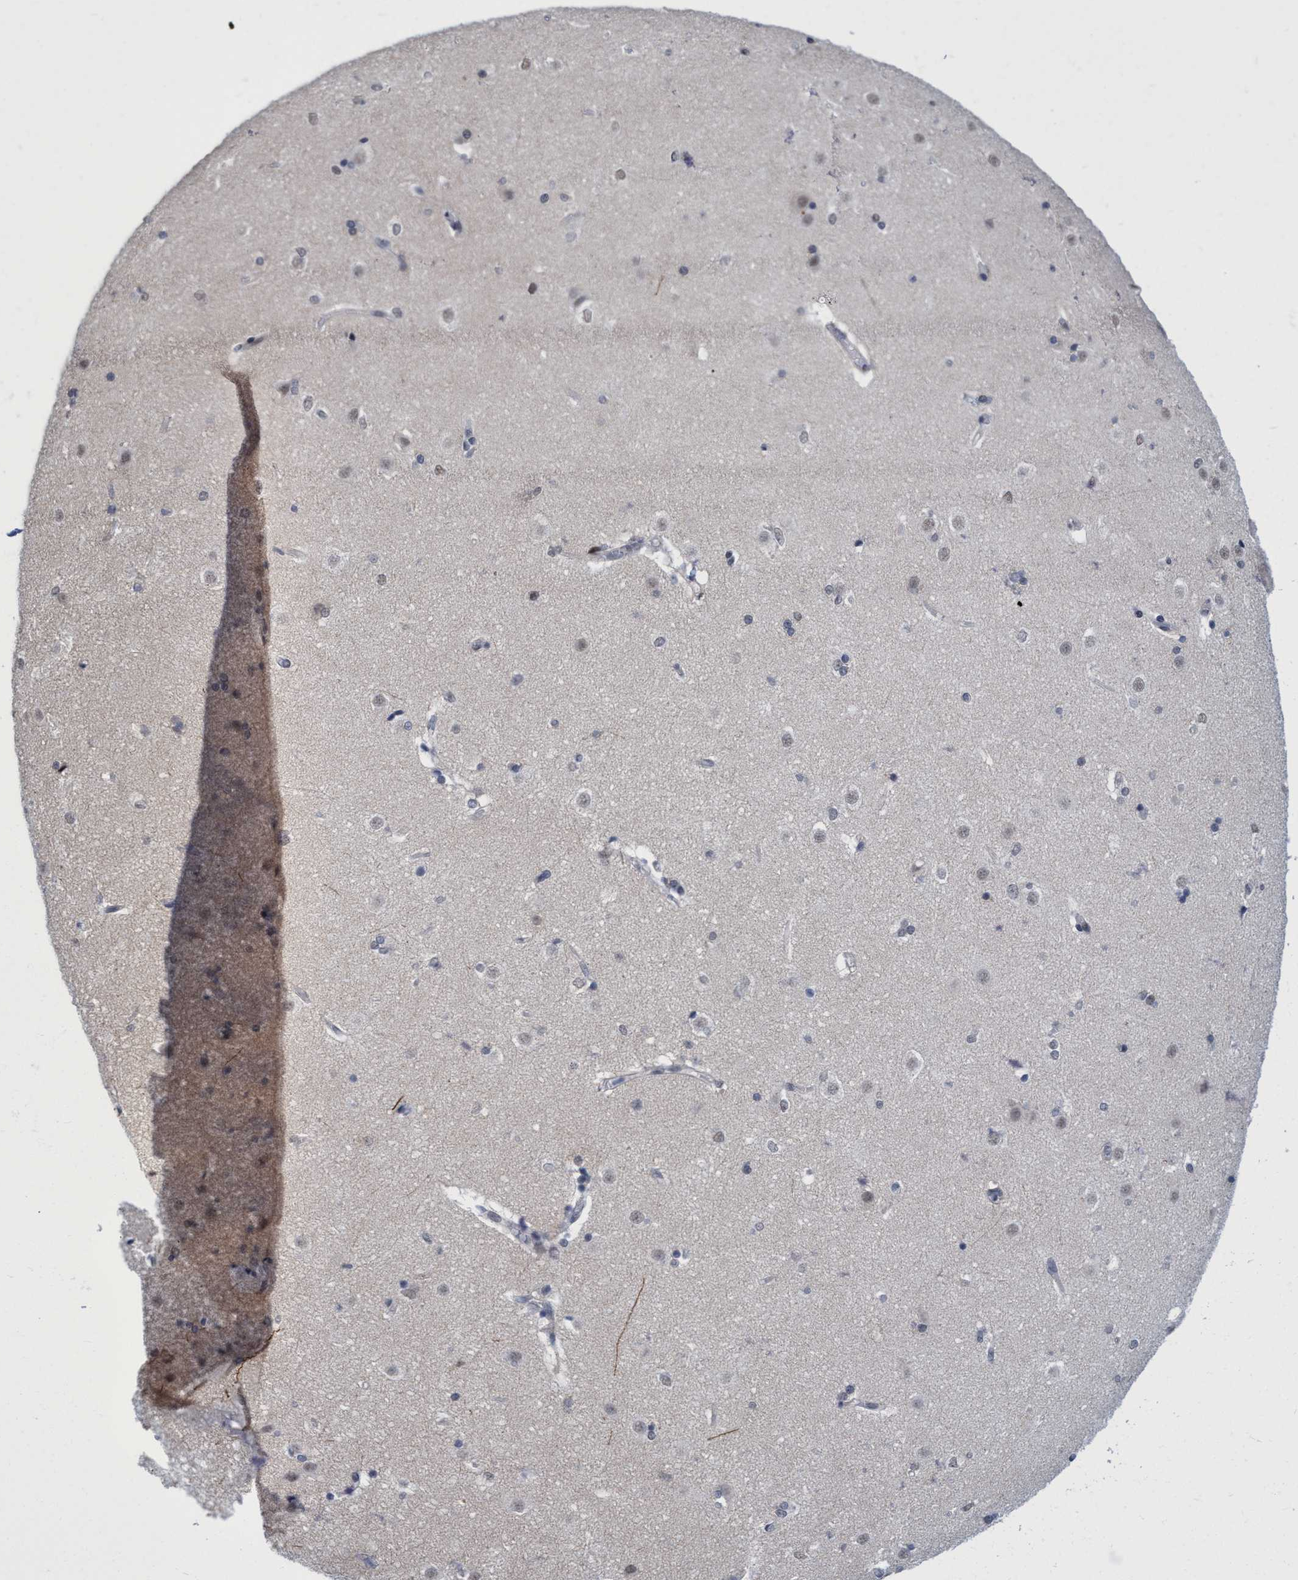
{"staining": {"intensity": "negative", "quantity": "none", "location": "none"}, "tissue": "caudate", "cell_type": "Glial cells", "image_type": "normal", "snomed": [{"axis": "morphology", "description": "Normal tissue, NOS"}, {"axis": "topography", "description": "Lateral ventricle wall"}], "caption": "IHC micrograph of unremarkable caudate stained for a protein (brown), which reveals no staining in glial cells.", "gene": "C9orf78", "patient": {"sex": "female", "age": 19}}